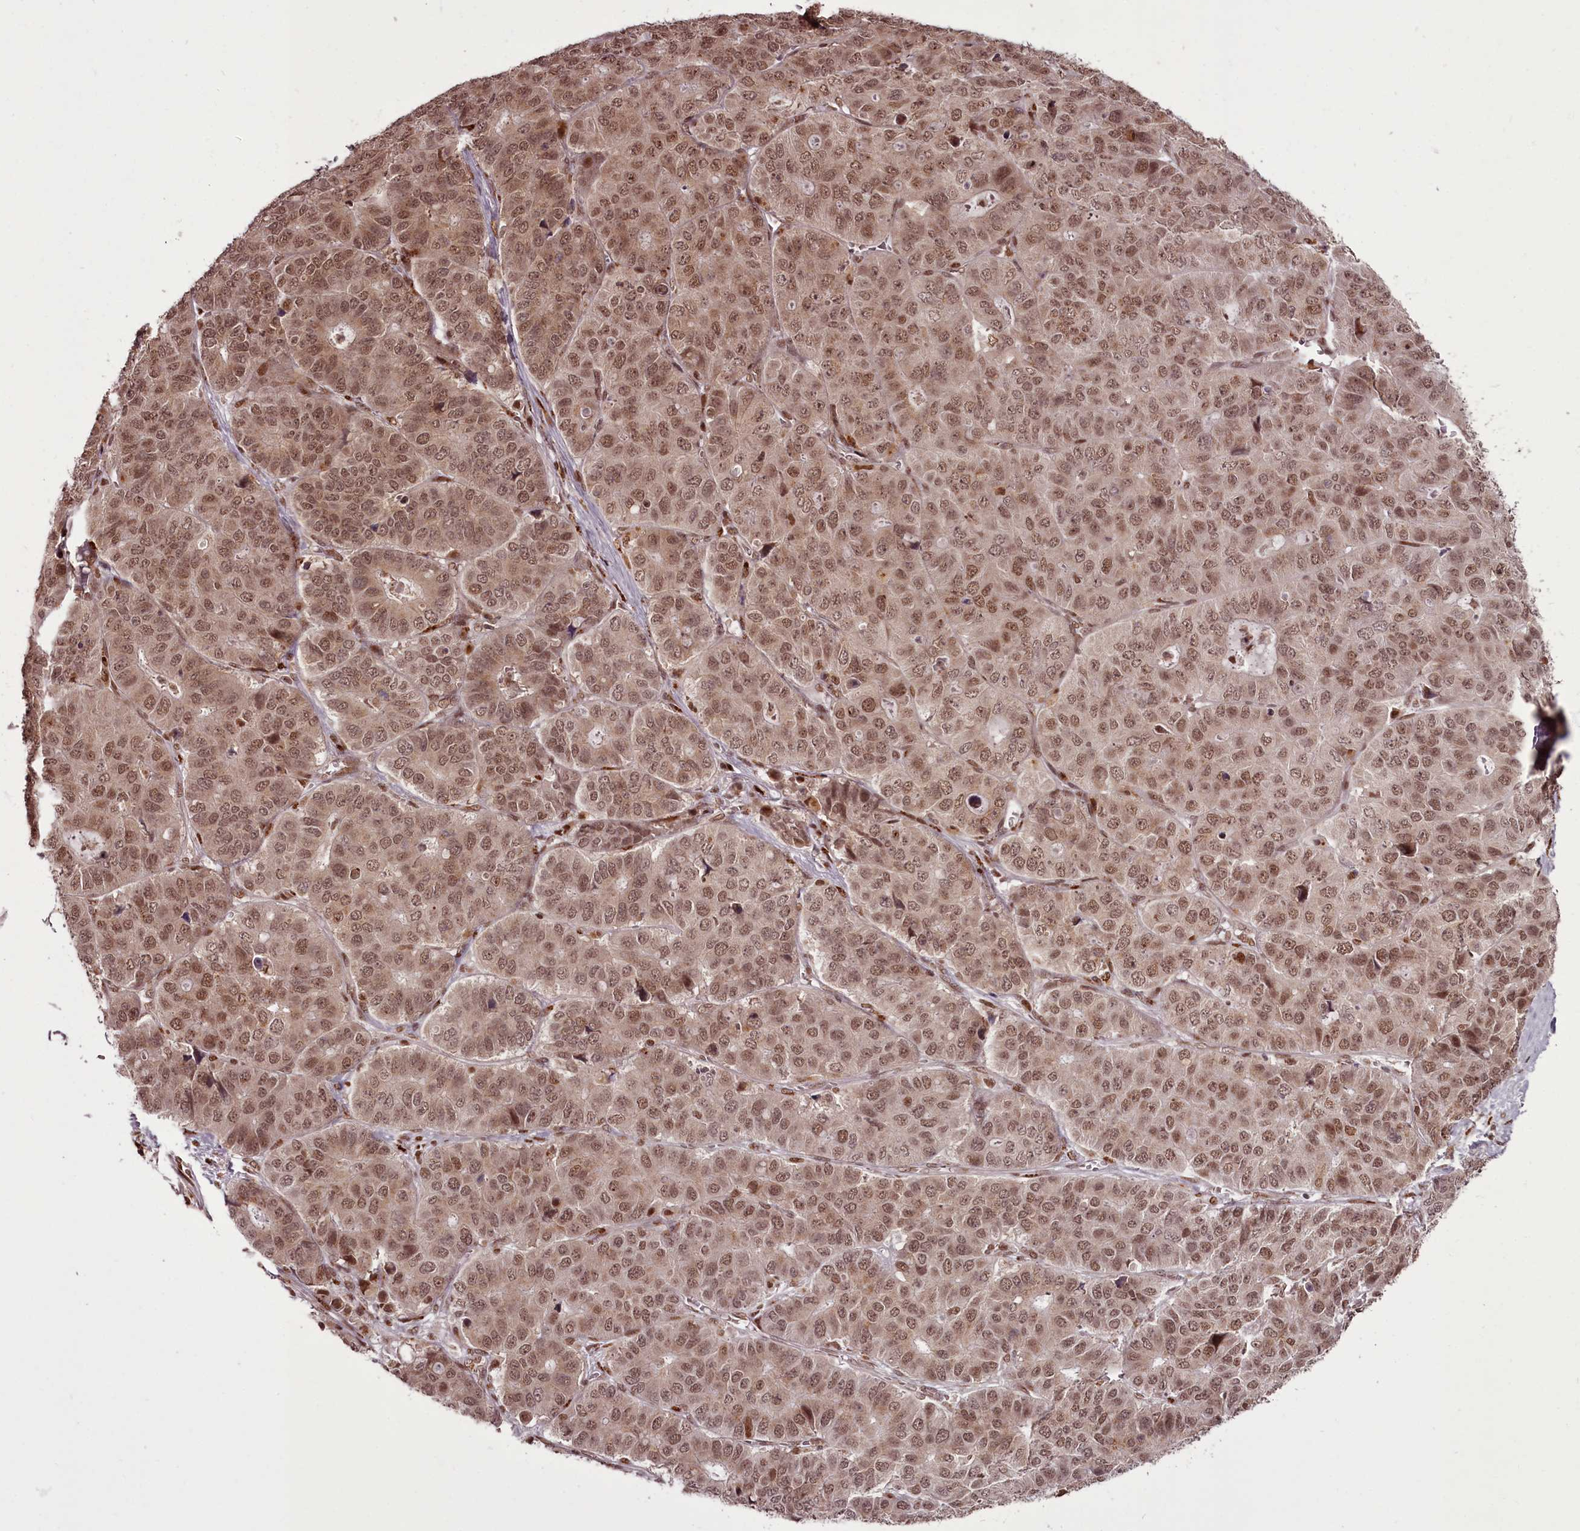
{"staining": {"intensity": "moderate", "quantity": ">75%", "location": "nuclear"}, "tissue": "pancreatic cancer", "cell_type": "Tumor cells", "image_type": "cancer", "snomed": [{"axis": "morphology", "description": "Adenocarcinoma, NOS"}, {"axis": "topography", "description": "Pancreas"}], "caption": "High-power microscopy captured an immunohistochemistry (IHC) histopathology image of pancreatic adenocarcinoma, revealing moderate nuclear positivity in about >75% of tumor cells. (IHC, brightfield microscopy, high magnification).", "gene": "CEP83", "patient": {"sex": "male", "age": 50}}